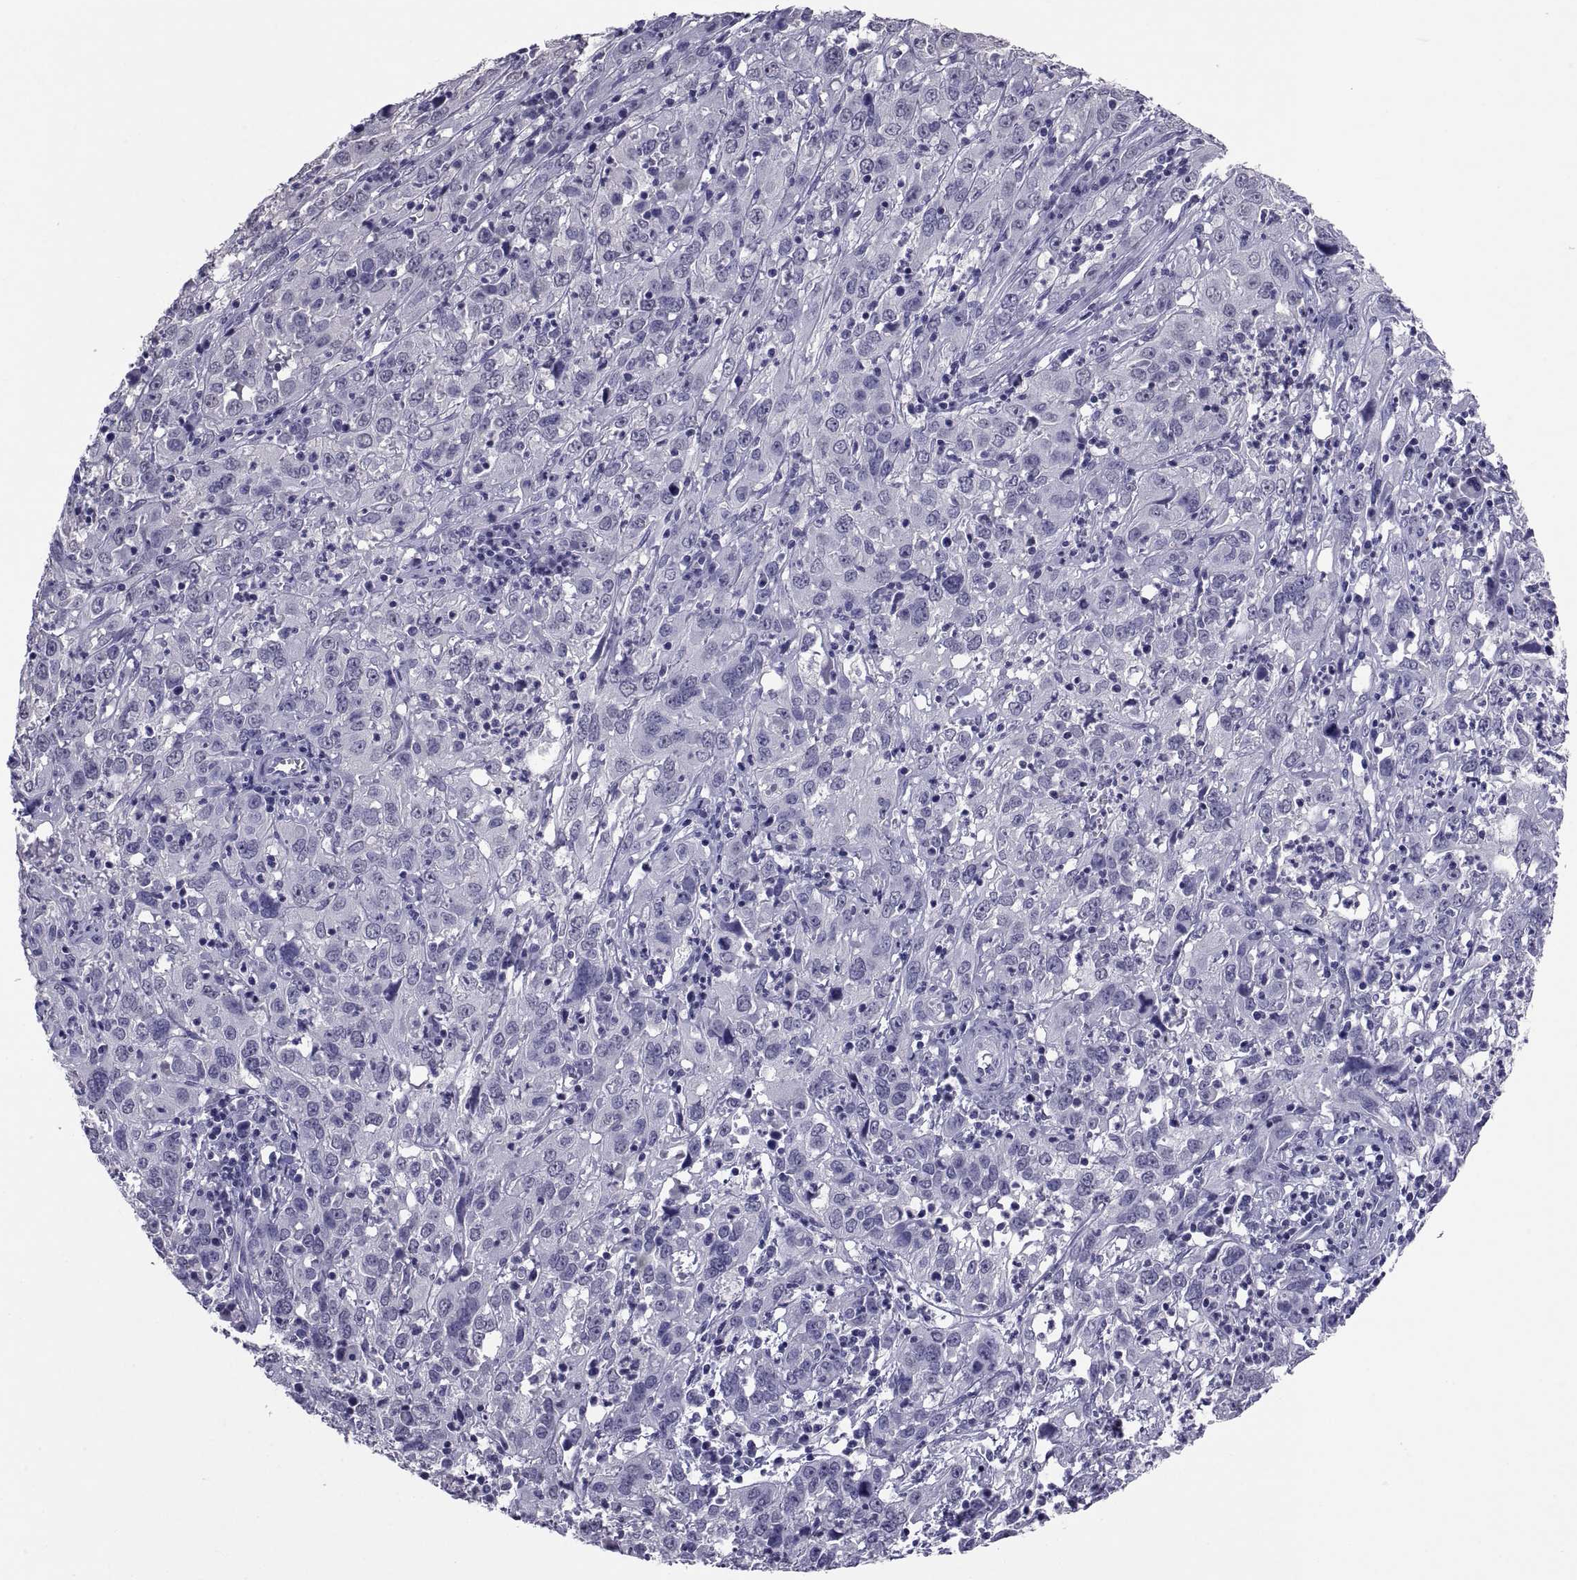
{"staining": {"intensity": "negative", "quantity": "none", "location": "none"}, "tissue": "cervical cancer", "cell_type": "Tumor cells", "image_type": "cancer", "snomed": [{"axis": "morphology", "description": "Squamous cell carcinoma, NOS"}, {"axis": "topography", "description": "Cervix"}], "caption": "A photomicrograph of cervical cancer (squamous cell carcinoma) stained for a protein shows no brown staining in tumor cells. (Stains: DAB (3,3'-diaminobenzidine) immunohistochemistry with hematoxylin counter stain, Microscopy: brightfield microscopy at high magnification).", "gene": "TGFBR3L", "patient": {"sex": "female", "age": 32}}